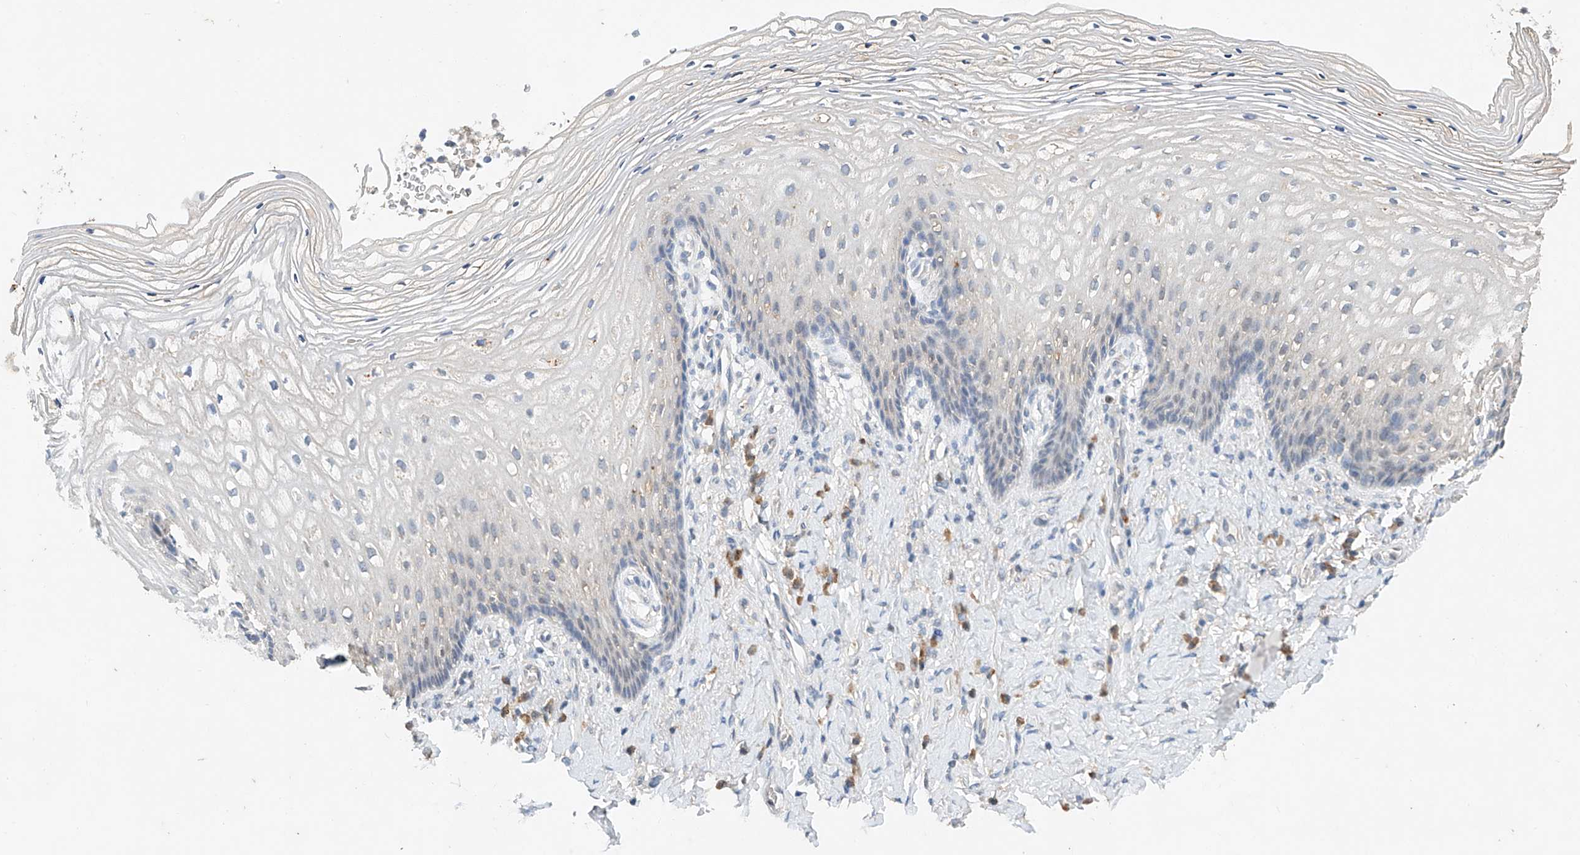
{"staining": {"intensity": "weak", "quantity": "<25%", "location": "cytoplasmic/membranous"}, "tissue": "vagina", "cell_type": "Squamous epithelial cells", "image_type": "normal", "snomed": [{"axis": "morphology", "description": "Normal tissue, NOS"}, {"axis": "topography", "description": "Vagina"}], "caption": "Vagina stained for a protein using immunohistochemistry shows no expression squamous epithelial cells.", "gene": "CTDP1", "patient": {"sex": "female", "age": 60}}